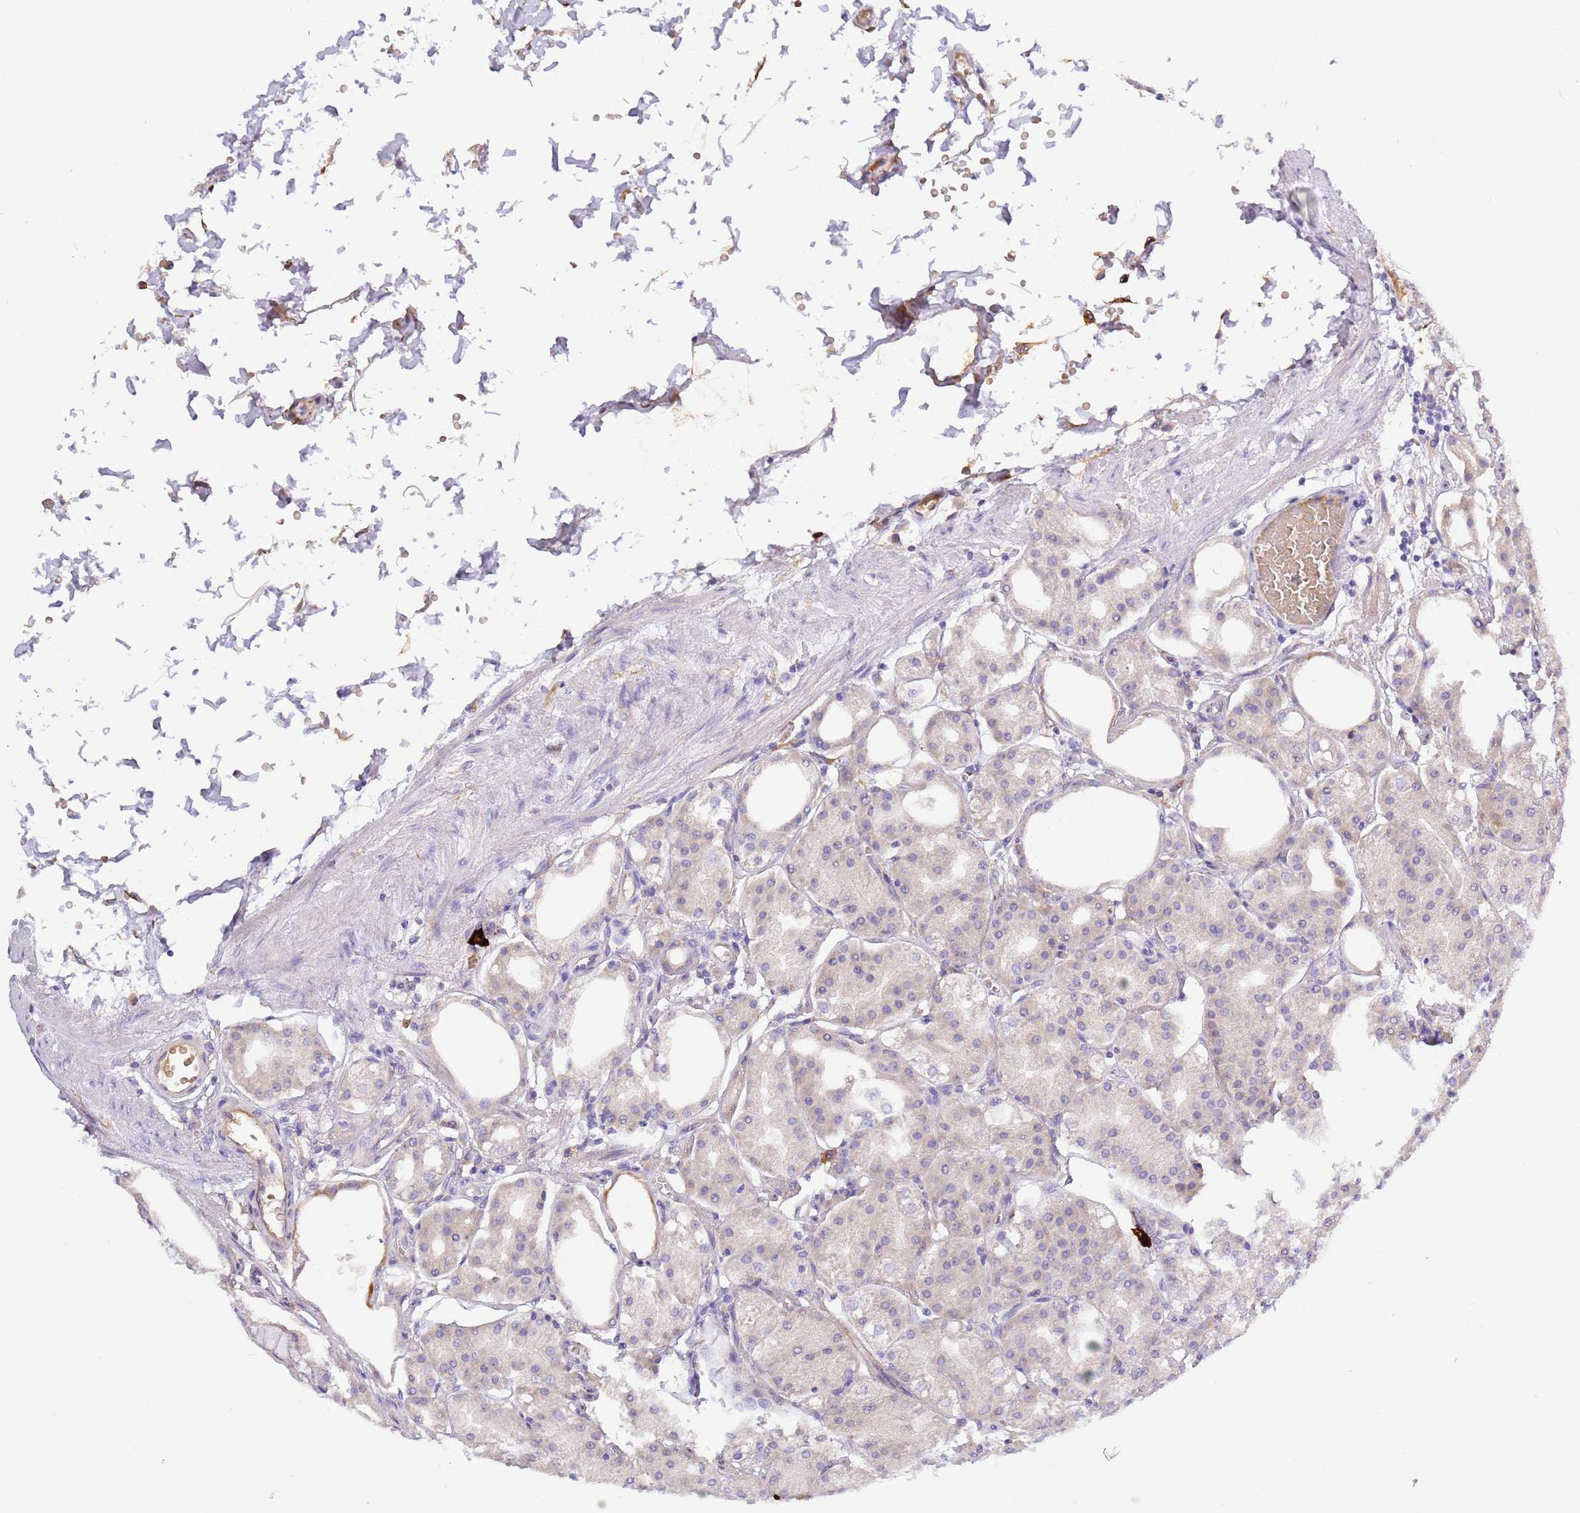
{"staining": {"intensity": "weak", "quantity": "<25%", "location": "cytoplasmic/membranous"}, "tissue": "stomach", "cell_type": "Glandular cells", "image_type": "normal", "snomed": [{"axis": "morphology", "description": "Normal tissue, NOS"}, {"axis": "topography", "description": "Stomach, lower"}], "caption": "The immunohistochemistry (IHC) image has no significant expression in glandular cells of stomach. (DAB IHC with hematoxylin counter stain).", "gene": "RFK", "patient": {"sex": "male", "age": 71}}